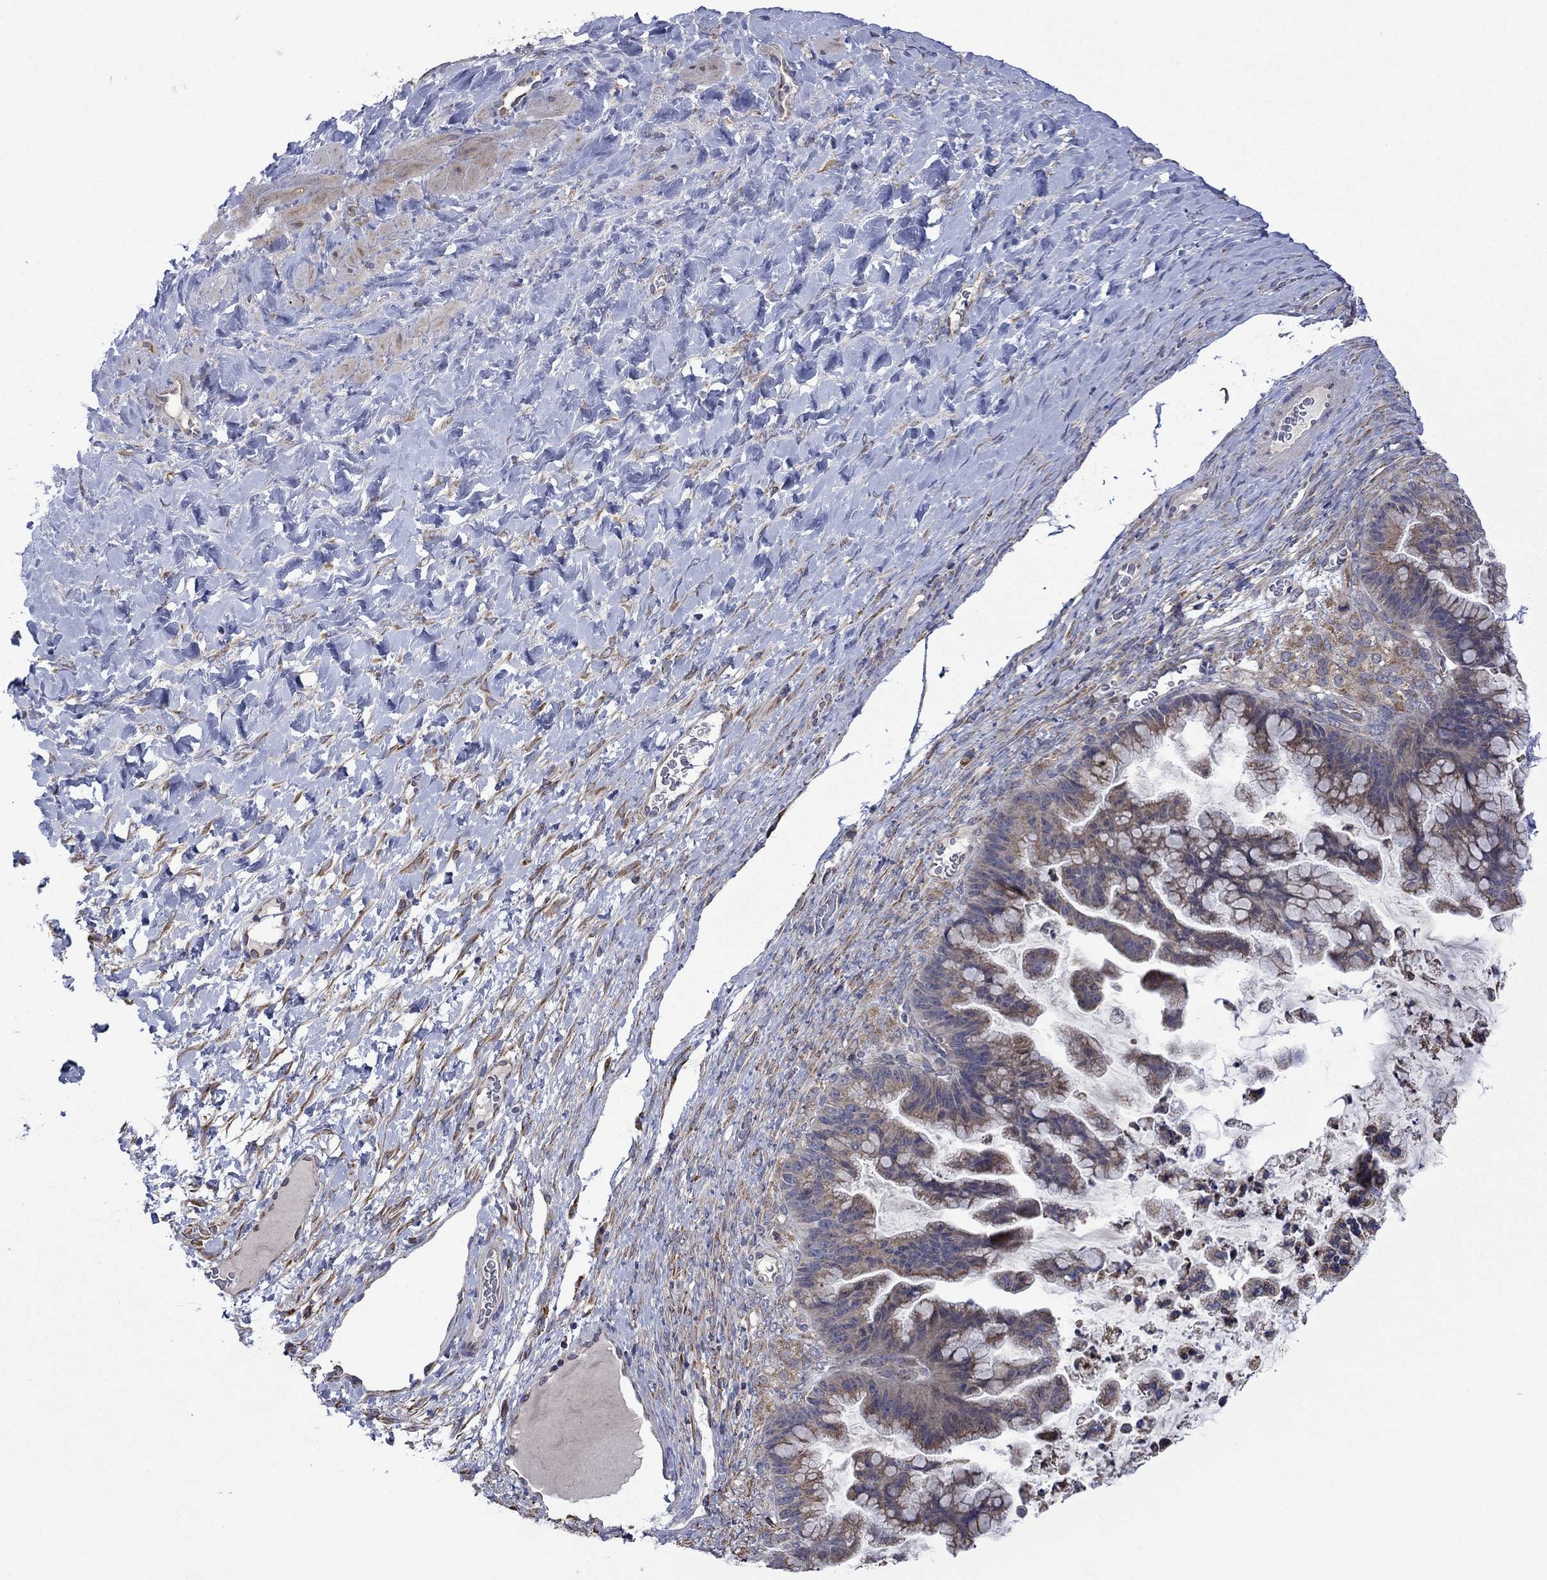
{"staining": {"intensity": "weak", "quantity": ">75%", "location": "cytoplasmic/membranous"}, "tissue": "ovarian cancer", "cell_type": "Tumor cells", "image_type": "cancer", "snomed": [{"axis": "morphology", "description": "Cystadenocarcinoma, mucinous, NOS"}, {"axis": "topography", "description": "Ovary"}], "caption": "Protein positivity by immunohistochemistry (IHC) demonstrates weak cytoplasmic/membranous expression in about >75% of tumor cells in mucinous cystadenocarcinoma (ovarian).", "gene": "FURIN", "patient": {"sex": "female", "age": 67}}